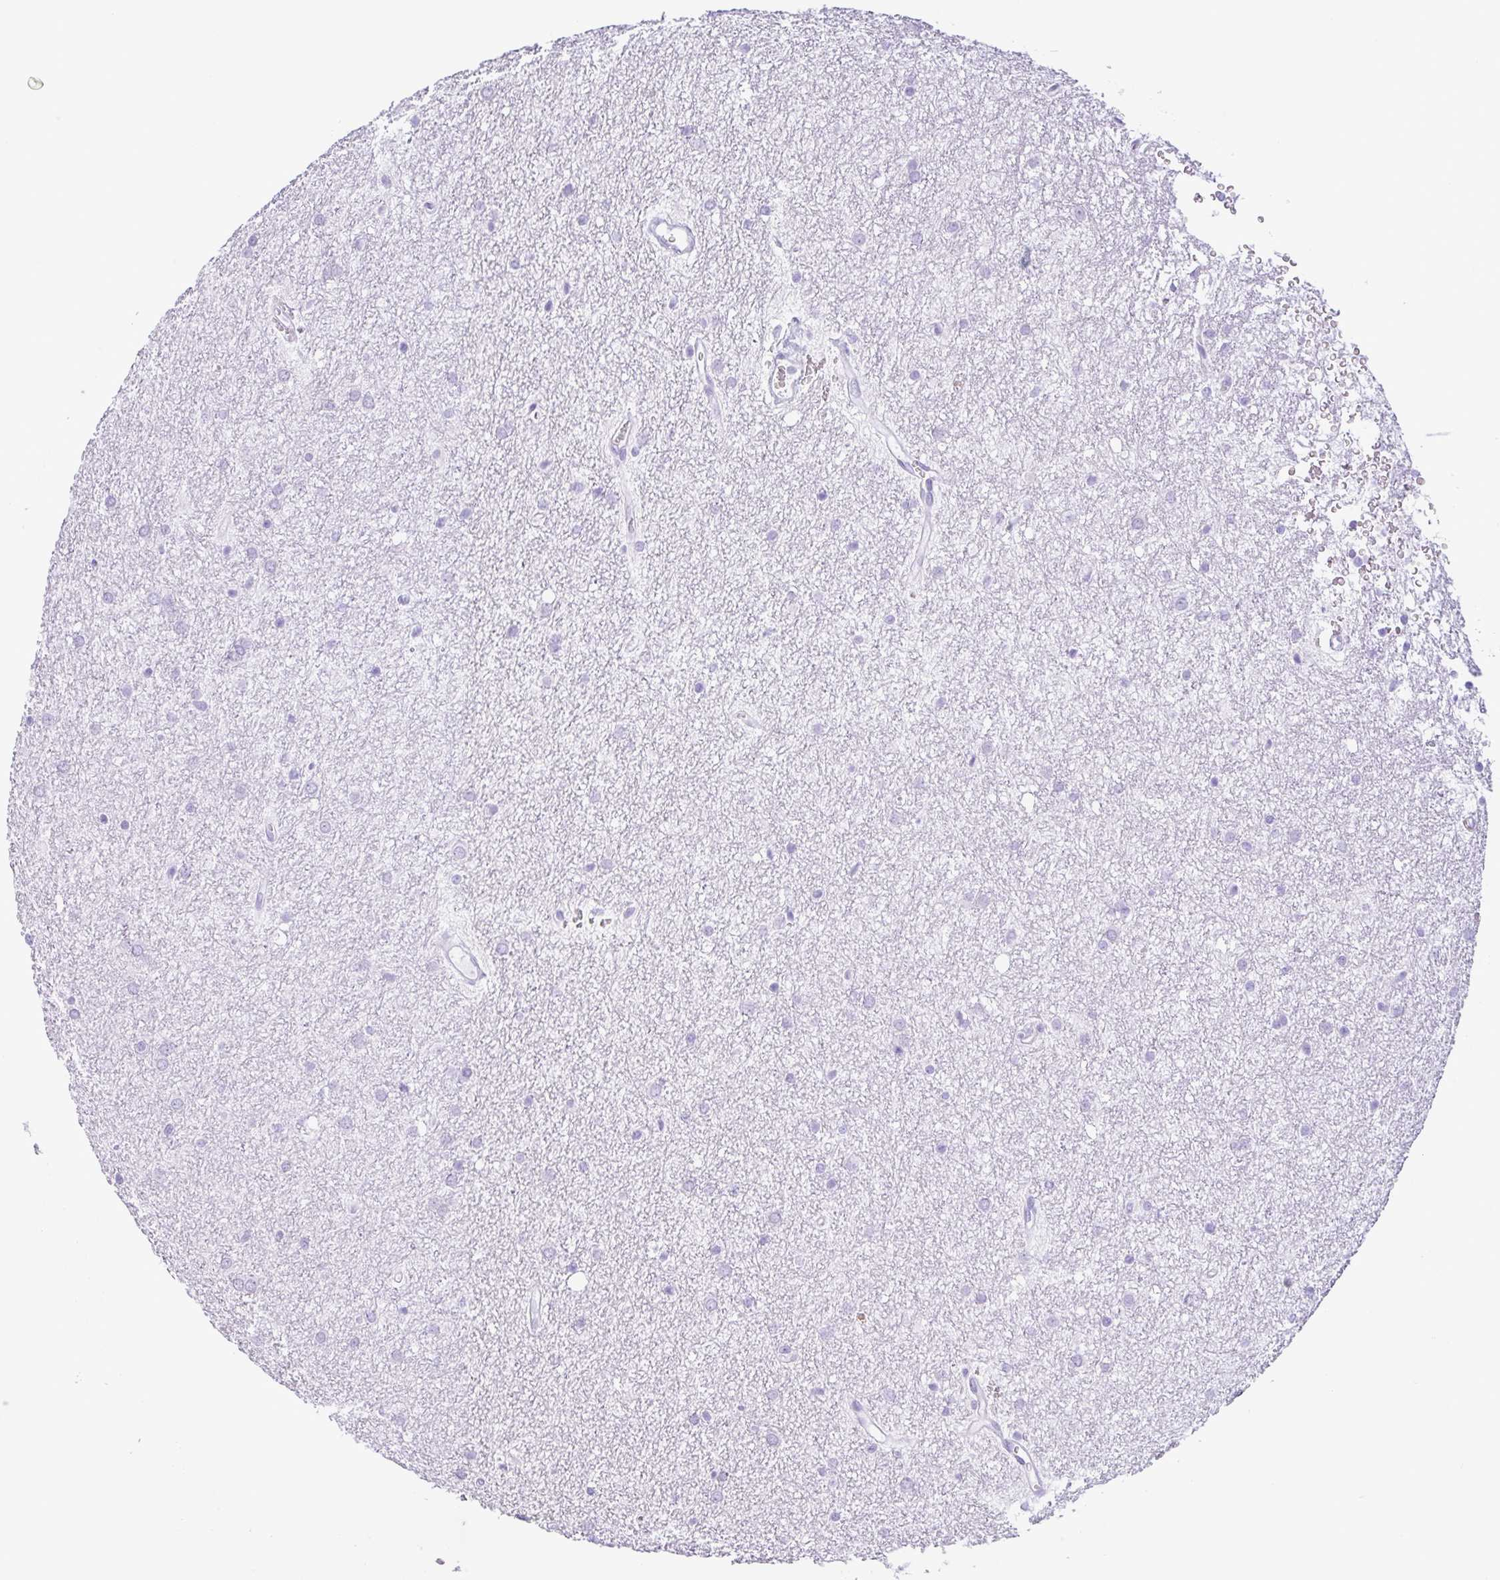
{"staining": {"intensity": "negative", "quantity": "none", "location": "none"}, "tissue": "glioma", "cell_type": "Tumor cells", "image_type": "cancer", "snomed": [{"axis": "morphology", "description": "Glioma, malignant, Low grade"}, {"axis": "topography", "description": "Cerebellum"}], "caption": "Immunohistochemical staining of human glioma displays no significant staining in tumor cells.", "gene": "CTSE", "patient": {"sex": "female", "age": 5}}